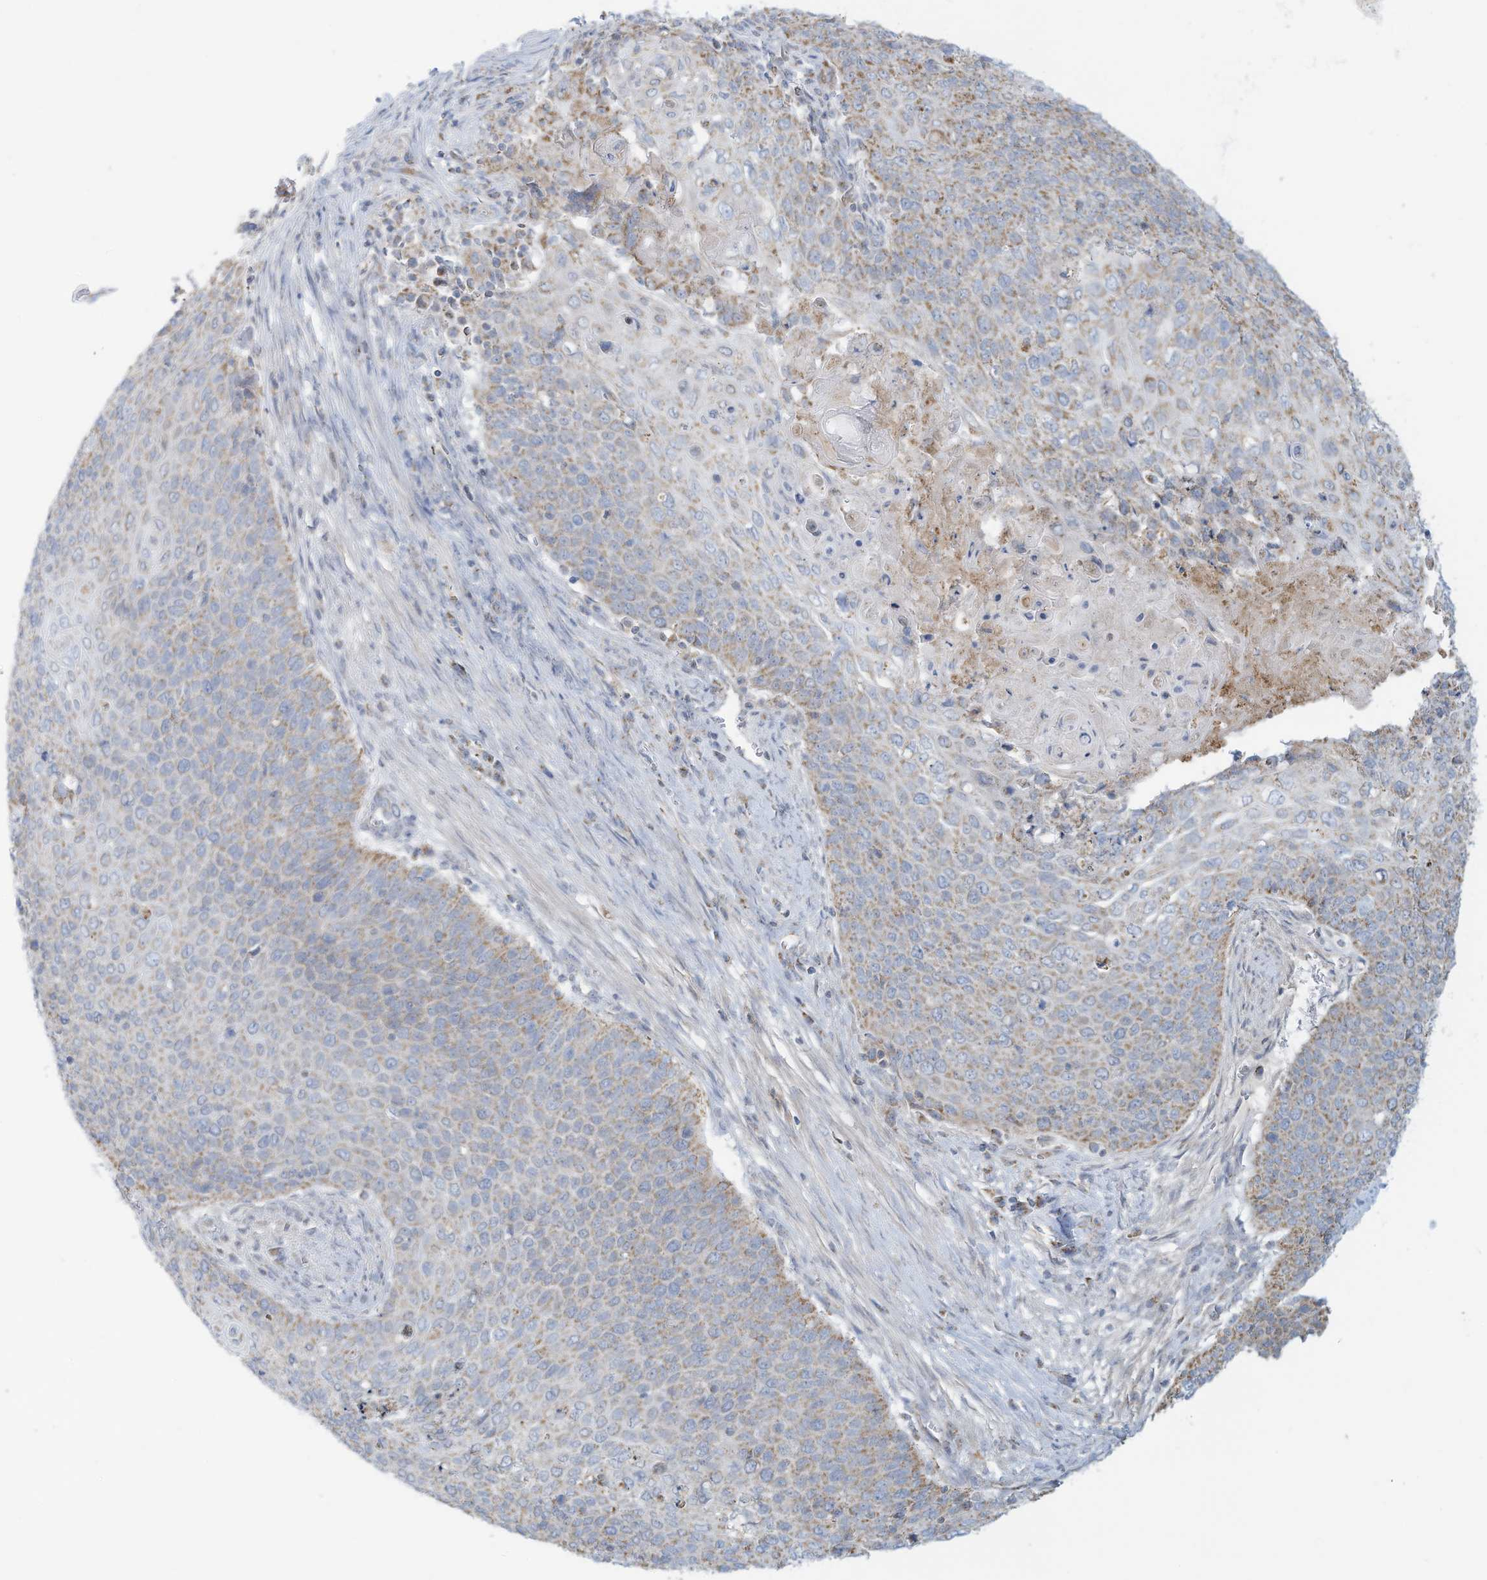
{"staining": {"intensity": "moderate", "quantity": "<25%", "location": "cytoplasmic/membranous"}, "tissue": "cervical cancer", "cell_type": "Tumor cells", "image_type": "cancer", "snomed": [{"axis": "morphology", "description": "Squamous cell carcinoma, NOS"}, {"axis": "topography", "description": "Cervix"}], "caption": "A photomicrograph of cervical cancer (squamous cell carcinoma) stained for a protein exhibits moderate cytoplasmic/membranous brown staining in tumor cells.", "gene": "NLN", "patient": {"sex": "female", "age": 39}}